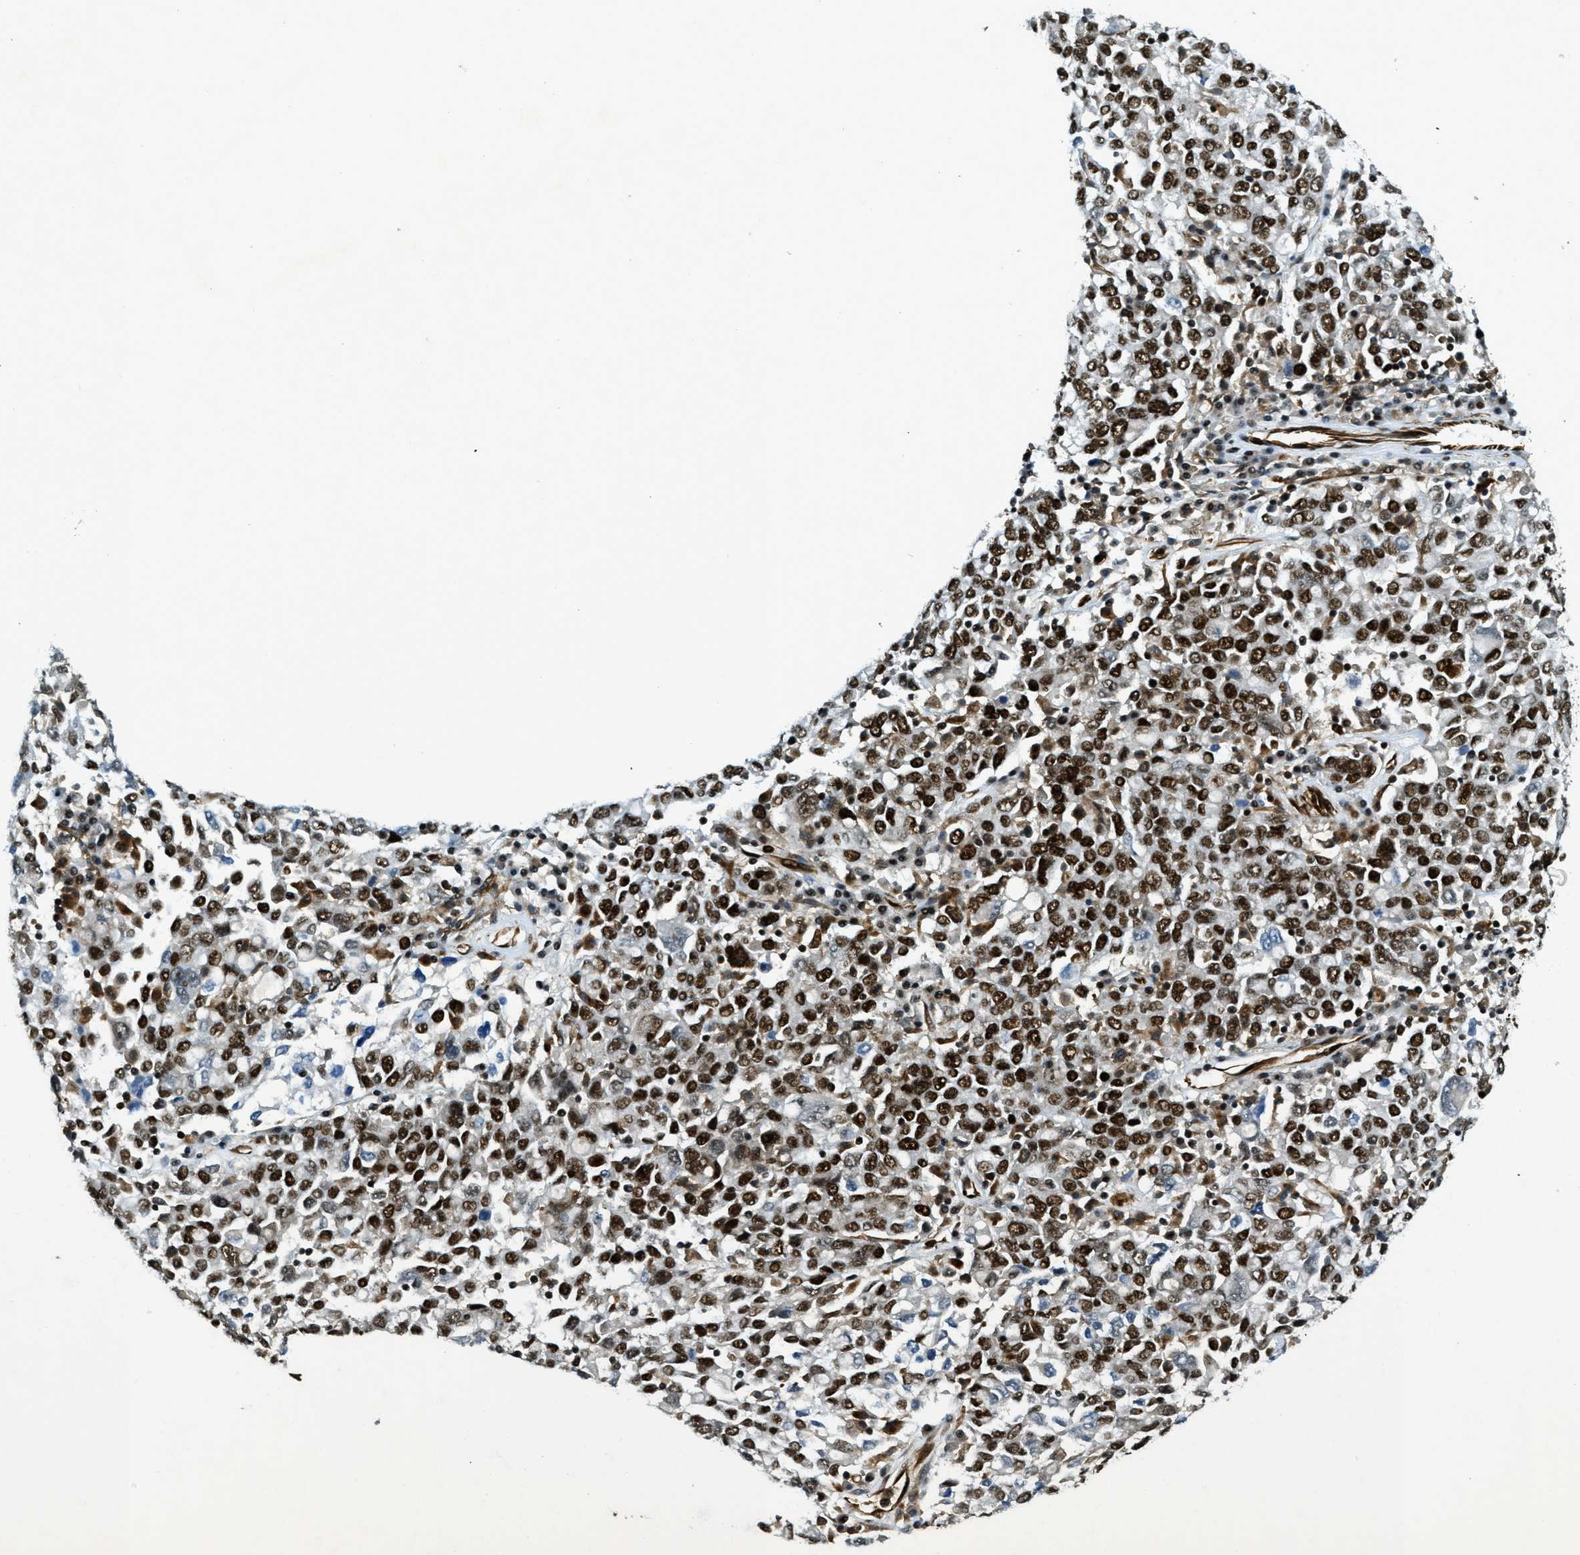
{"staining": {"intensity": "strong", "quantity": ">75%", "location": "nuclear"}, "tissue": "ovarian cancer", "cell_type": "Tumor cells", "image_type": "cancer", "snomed": [{"axis": "morphology", "description": "Carcinoma, endometroid"}, {"axis": "topography", "description": "Ovary"}], "caption": "DAB (3,3'-diaminobenzidine) immunohistochemical staining of human endometroid carcinoma (ovarian) shows strong nuclear protein positivity in approximately >75% of tumor cells.", "gene": "ZFR", "patient": {"sex": "female", "age": 62}}